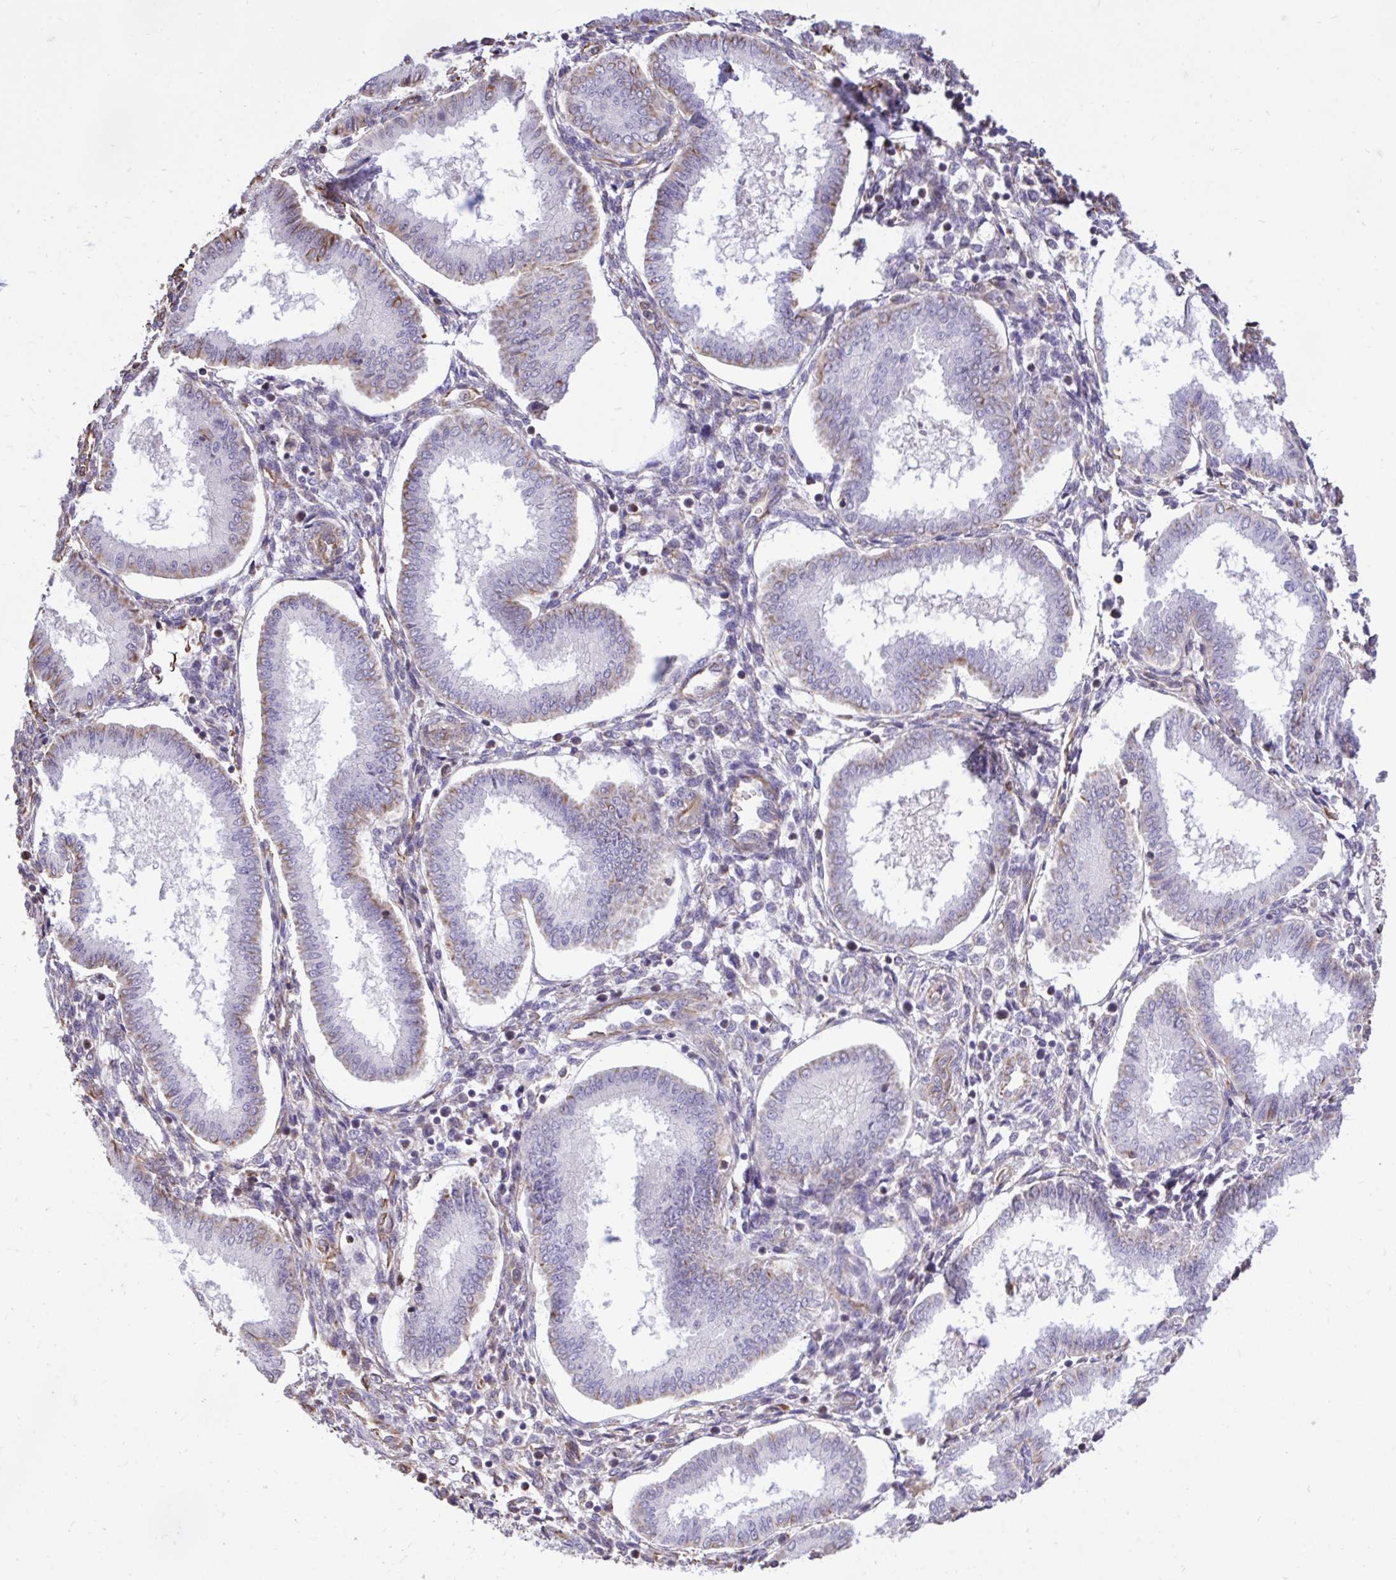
{"staining": {"intensity": "weak", "quantity": "<25%", "location": "cytoplasmic/membranous"}, "tissue": "endometrium", "cell_type": "Cells in endometrial stroma", "image_type": "normal", "snomed": [{"axis": "morphology", "description": "Normal tissue, NOS"}, {"axis": "topography", "description": "Endometrium"}], "caption": "A high-resolution image shows immunohistochemistry staining of benign endometrium, which demonstrates no significant expression in cells in endometrial stroma. (DAB (3,3'-diaminobenzidine) immunohistochemistry (IHC) visualized using brightfield microscopy, high magnification).", "gene": "RNF103", "patient": {"sex": "female", "age": 24}}